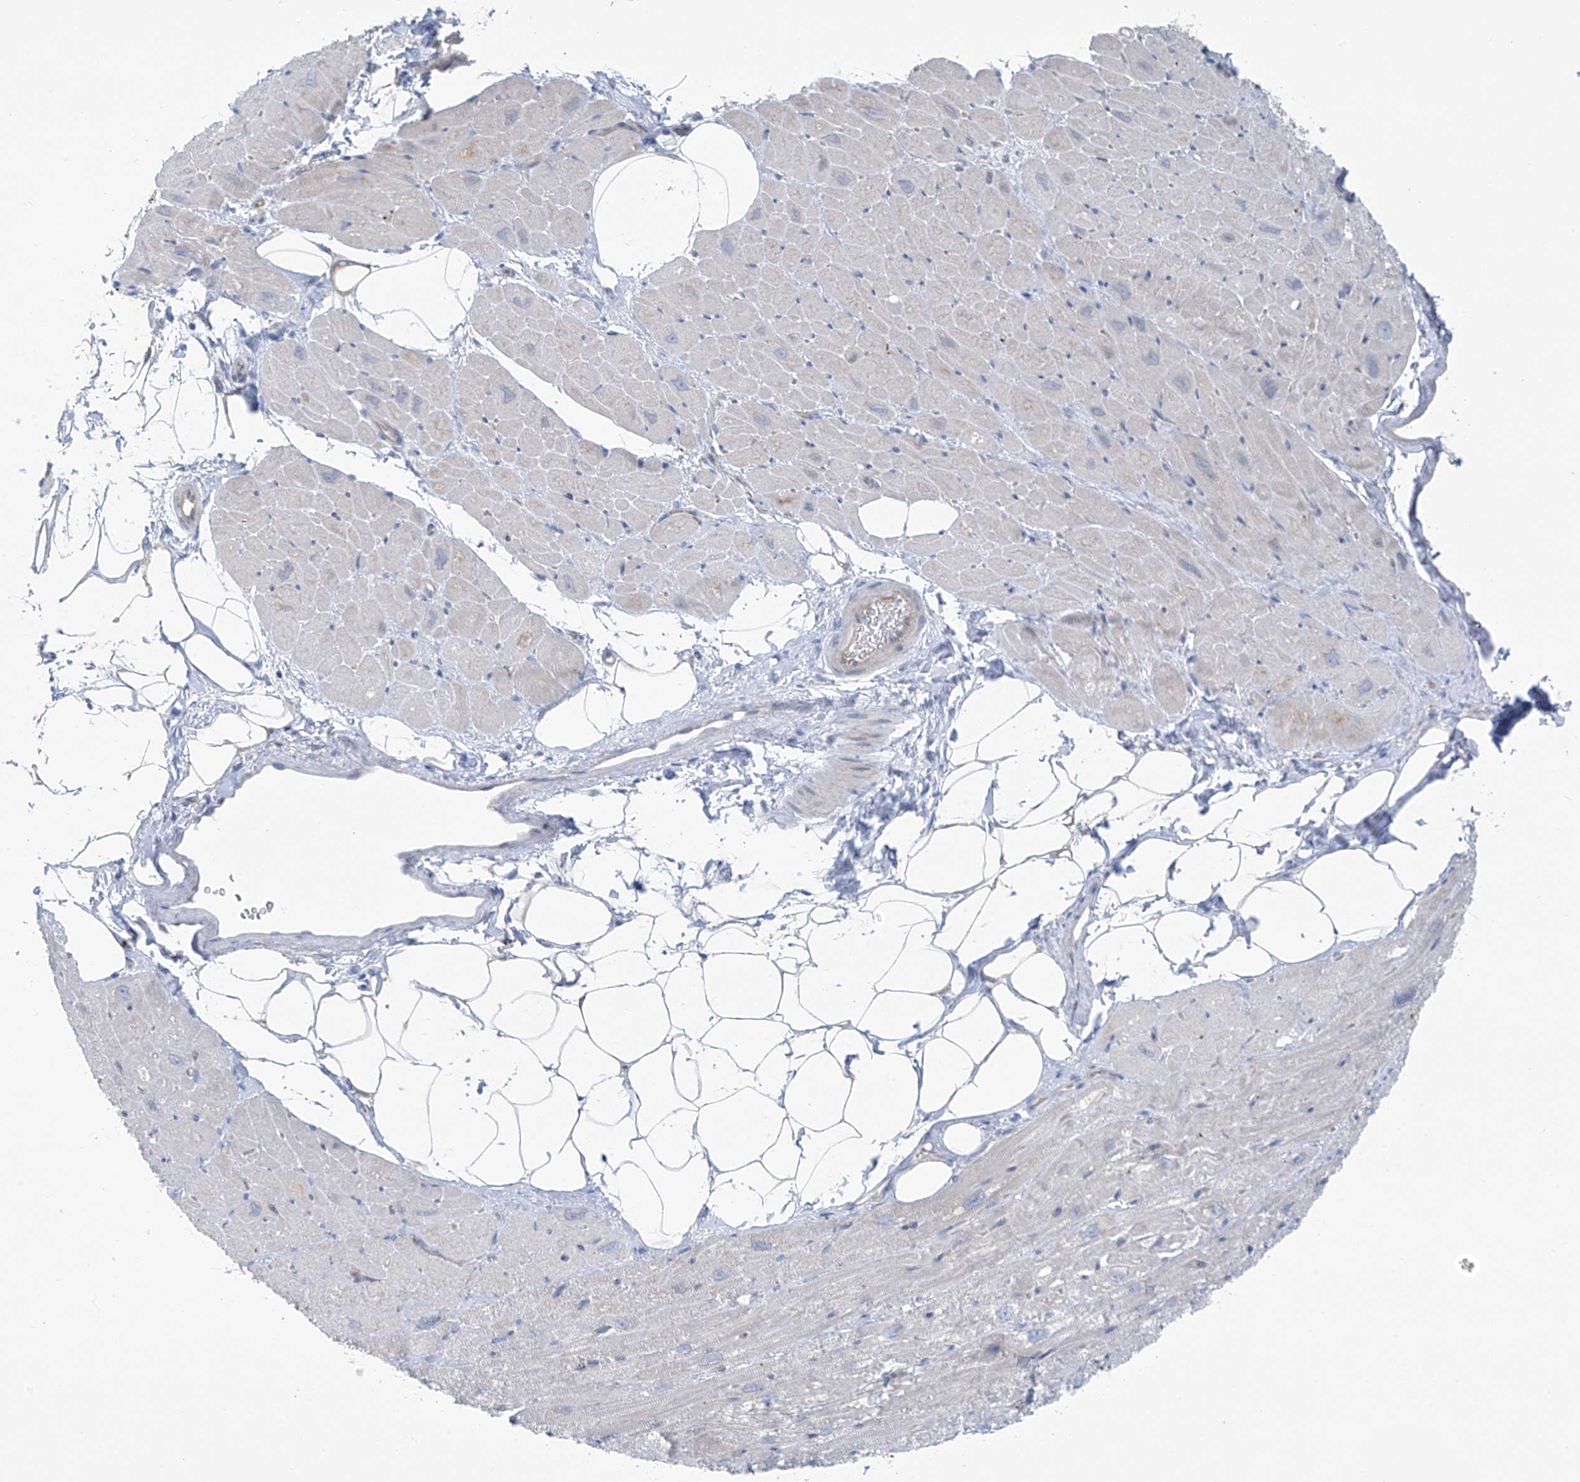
{"staining": {"intensity": "negative", "quantity": "none", "location": "none"}, "tissue": "heart muscle", "cell_type": "Cardiomyocytes", "image_type": "normal", "snomed": [{"axis": "morphology", "description": "Normal tissue, NOS"}, {"axis": "topography", "description": "Heart"}], "caption": "High magnification brightfield microscopy of normal heart muscle stained with DAB (brown) and counterstained with hematoxylin (blue): cardiomyocytes show no significant positivity.", "gene": "ZNF793", "patient": {"sex": "male", "age": 50}}